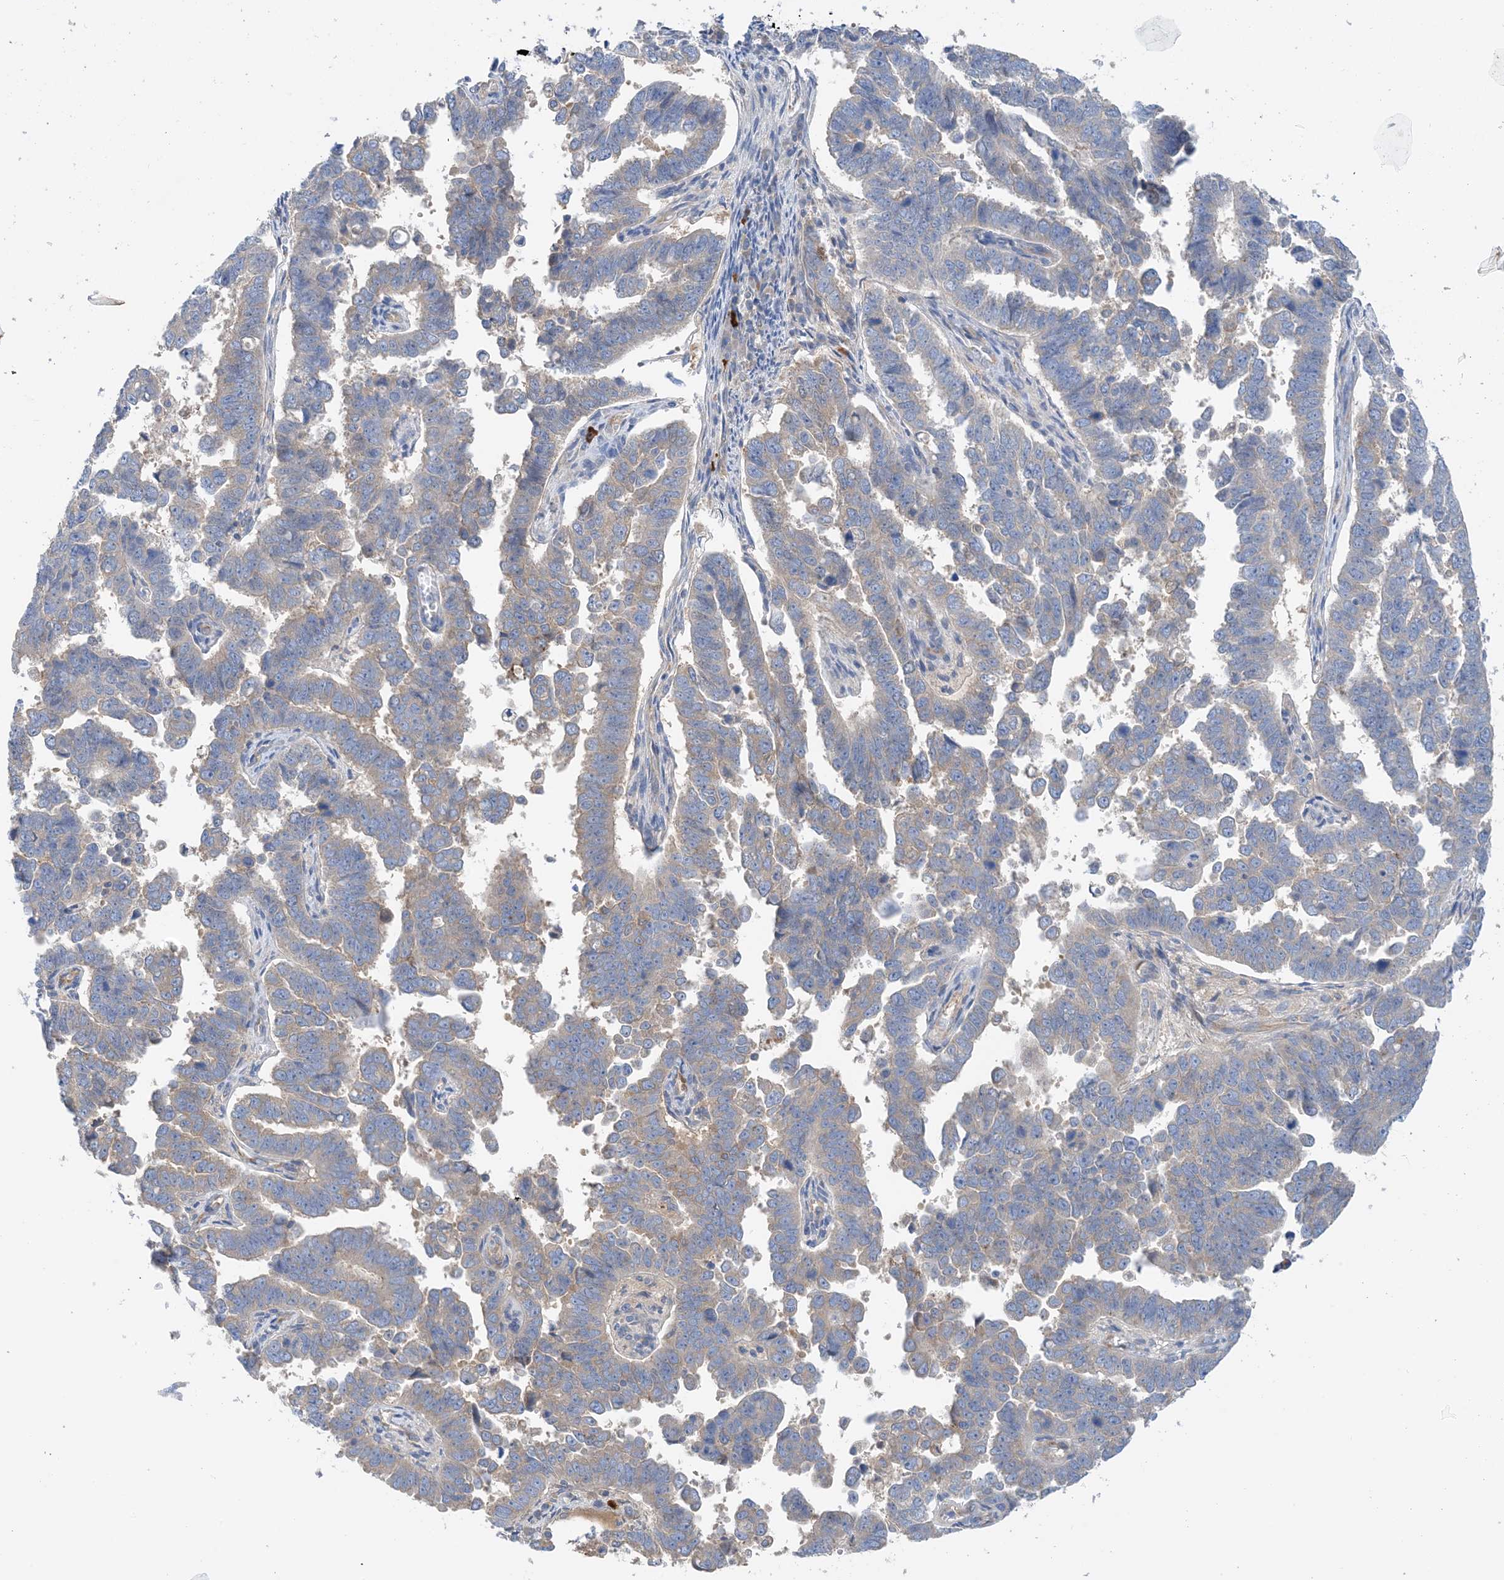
{"staining": {"intensity": "weak", "quantity": "<25%", "location": "cytoplasmic/membranous"}, "tissue": "endometrial cancer", "cell_type": "Tumor cells", "image_type": "cancer", "snomed": [{"axis": "morphology", "description": "Adenocarcinoma, NOS"}, {"axis": "topography", "description": "Endometrium"}], "caption": "Immunohistochemistry photomicrograph of neoplastic tissue: human endometrial cancer stained with DAB (3,3'-diaminobenzidine) exhibits no significant protein staining in tumor cells.", "gene": "SLC5A11", "patient": {"sex": "female", "age": 75}}